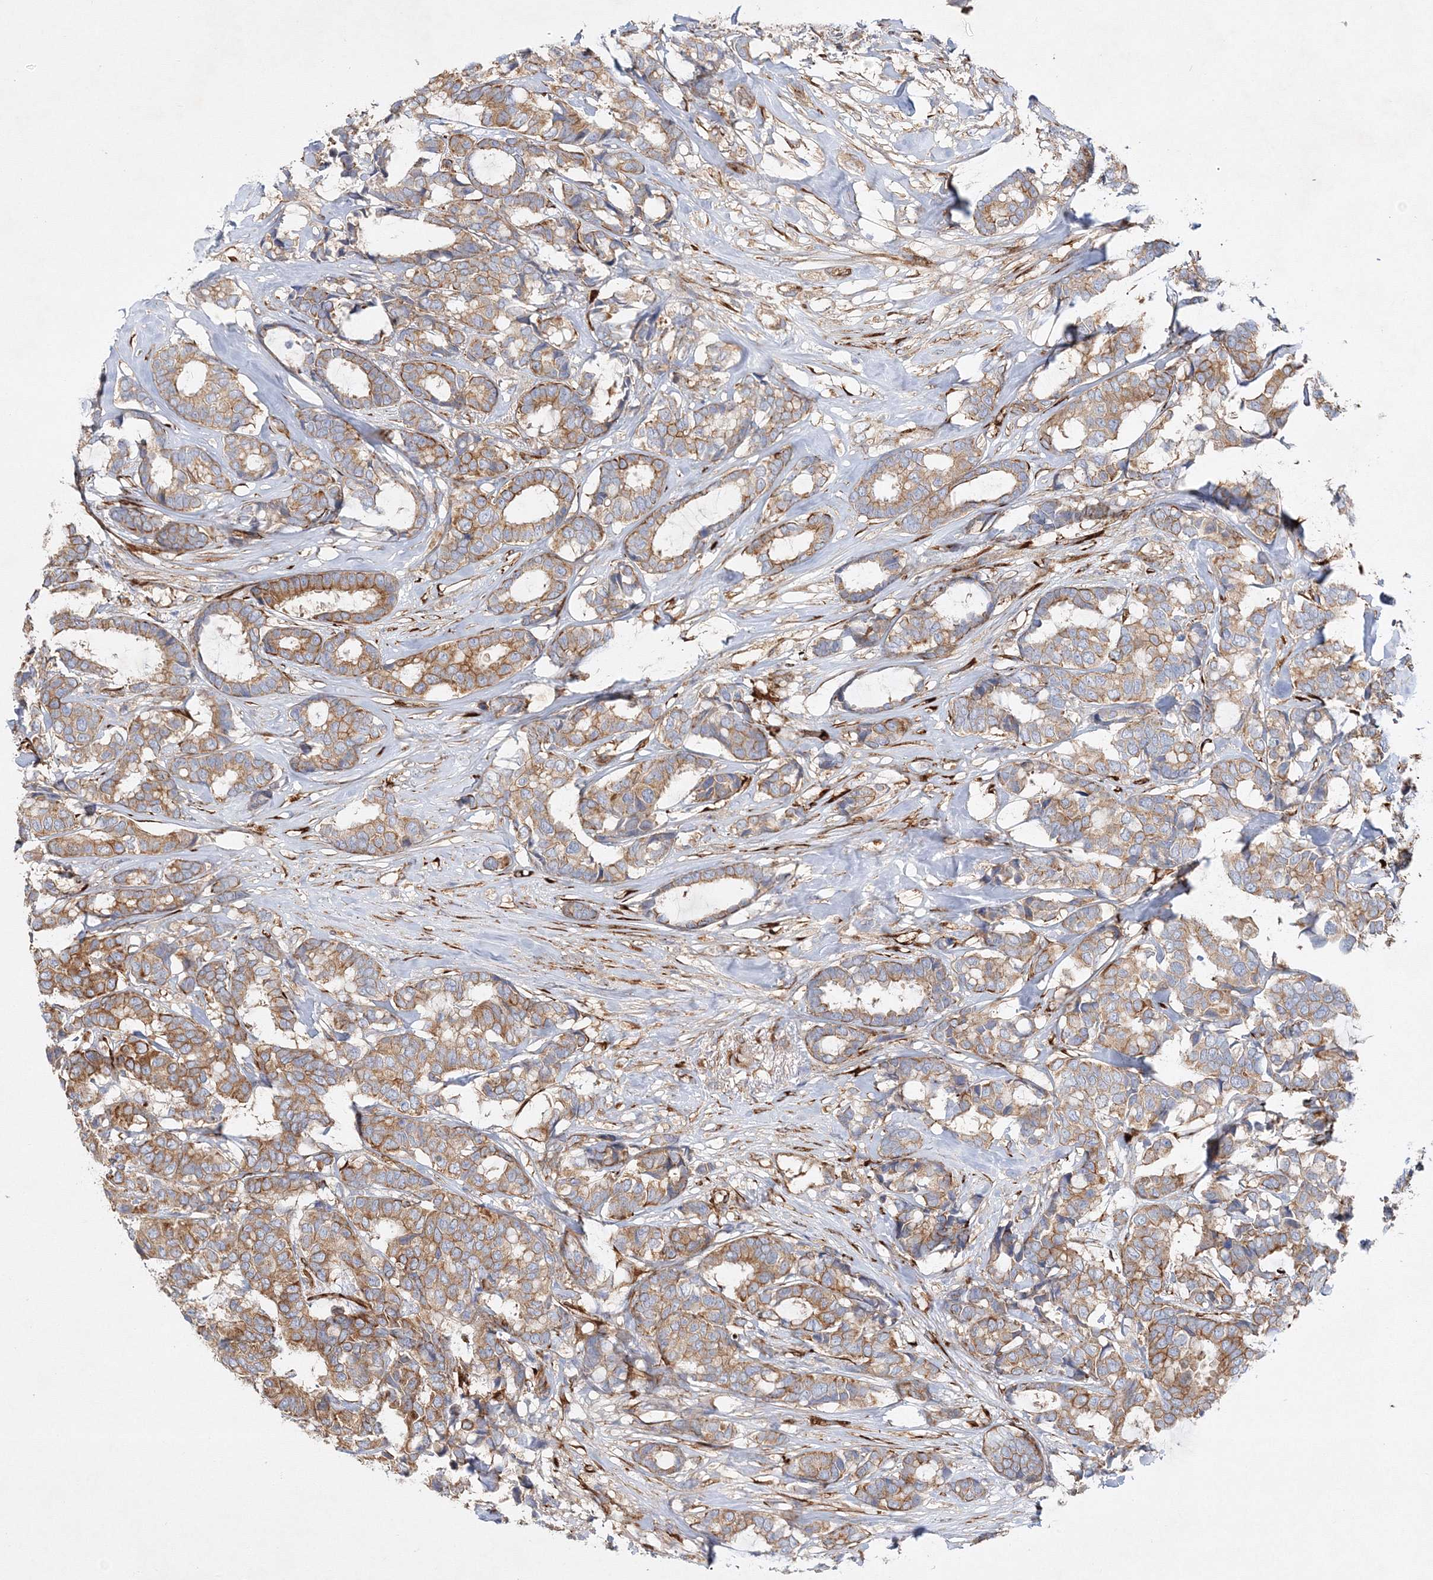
{"staining": {"intensity": "moderate", "quantity": ">75%", "location": "cytoplasmic/membranous"}, "tissue": "breast cancer", "cell_type": "Tumor cells", "image_type": "cancer", "snomed": [{"axis": "morphology", "description": "Duct carcinoma"}, {"axis": "topography", "description": "Breast"}], "caption": "DAB (3,3'-diaminobenzidine) immunohistochemical staining of breast cancer shows moderate cytoplasmic/membranous protein positivity in approximately >75% of tumor cells.", "gene": "ZFYVE16", "patient": {"sex": "female", "age": 87}}